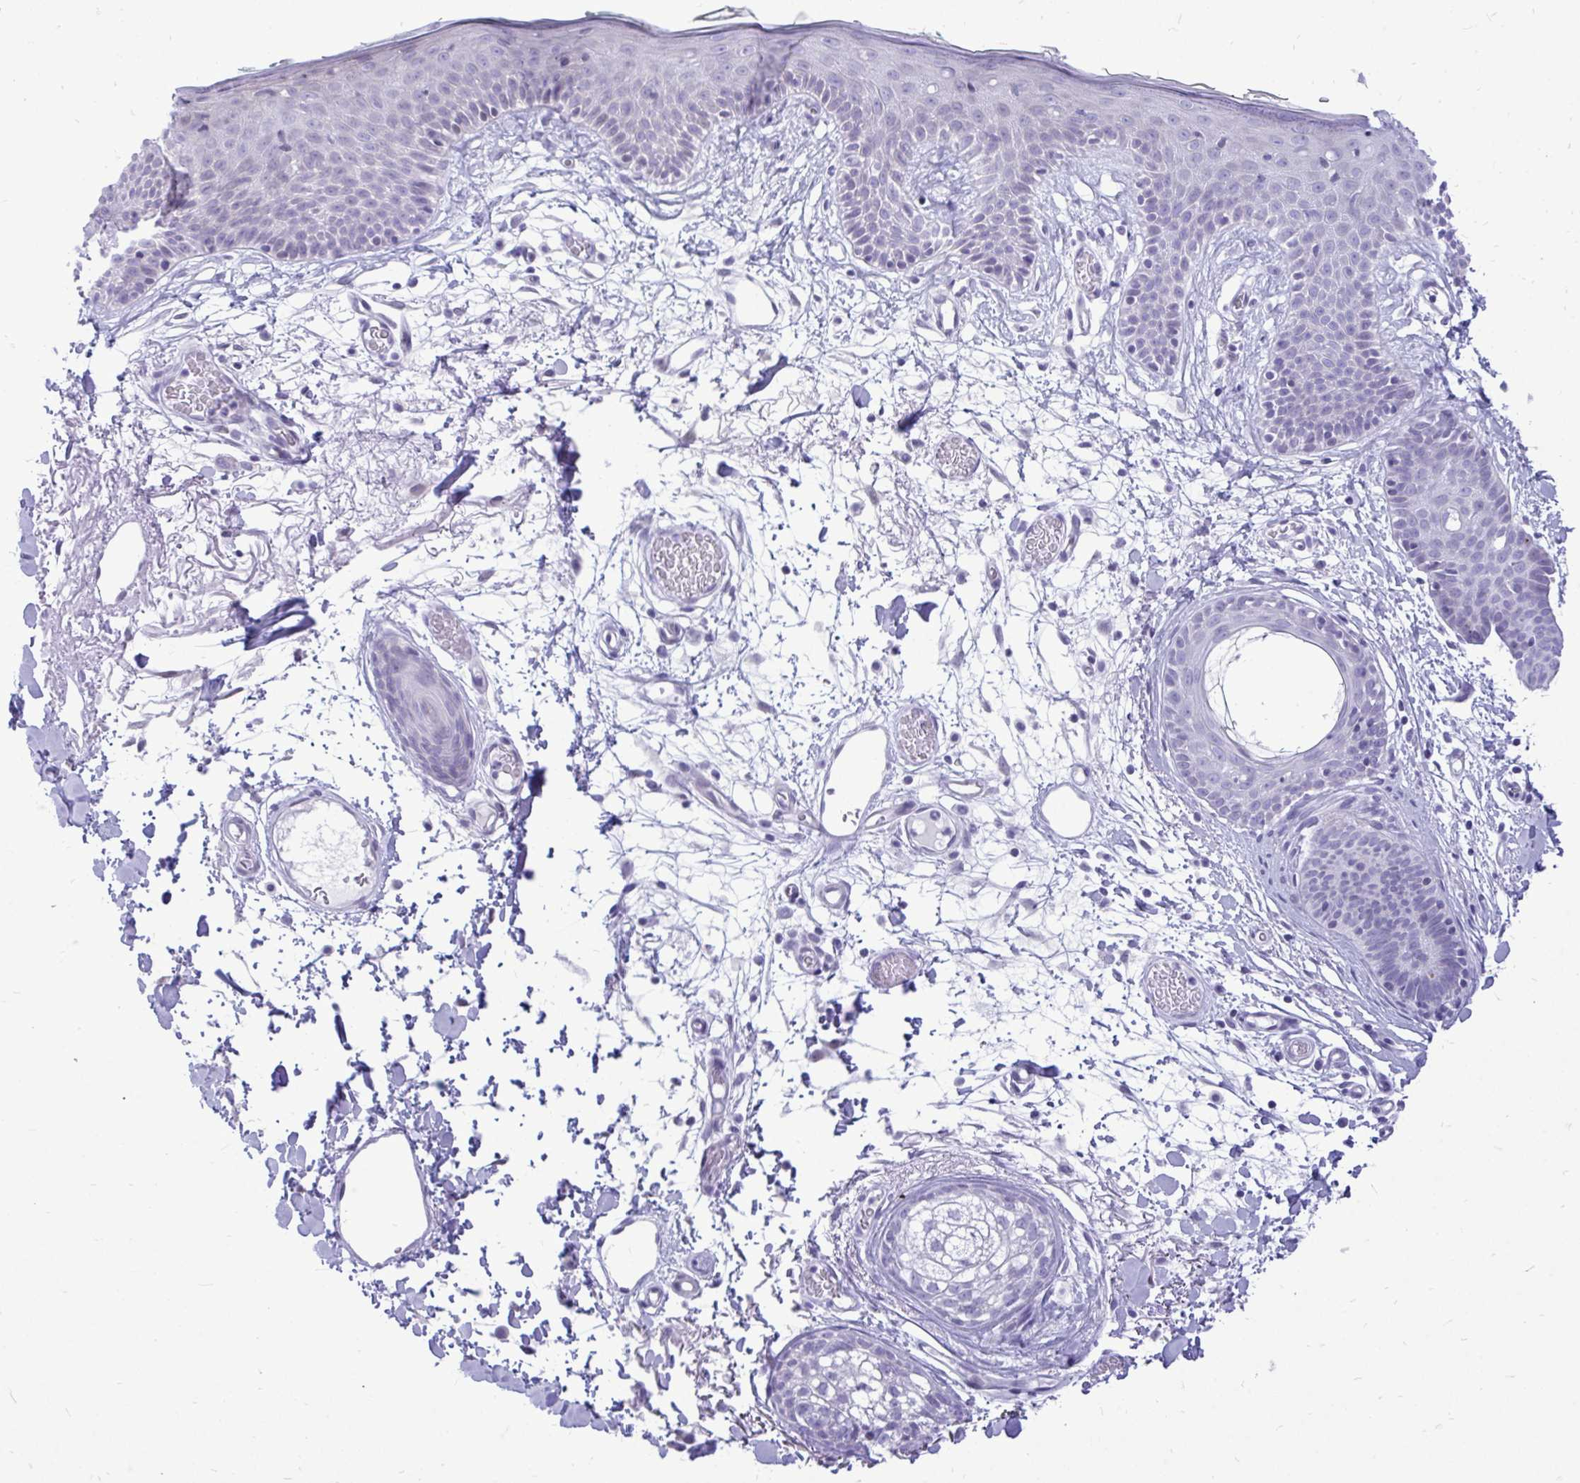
{"staining": {"intensity": "negative", "quantity": "none", "location": "none"}, "tissue": "skin", "cell_type": "Fibroblasts", "image_type": "normal", "snomed": [{"axis": "morphology", "description": "Normal tissue, NOS"}, {"axis": "topography", "description": "Skin"}], "caption": "The immunohistochemistry histopathology image has no significant staining in fibroblasts of skin. (DAB IHC visualized using brightfield microscopy, high magnification).", "gene": "GABRA1", "patient": {"sex": "male", "age": 79}}